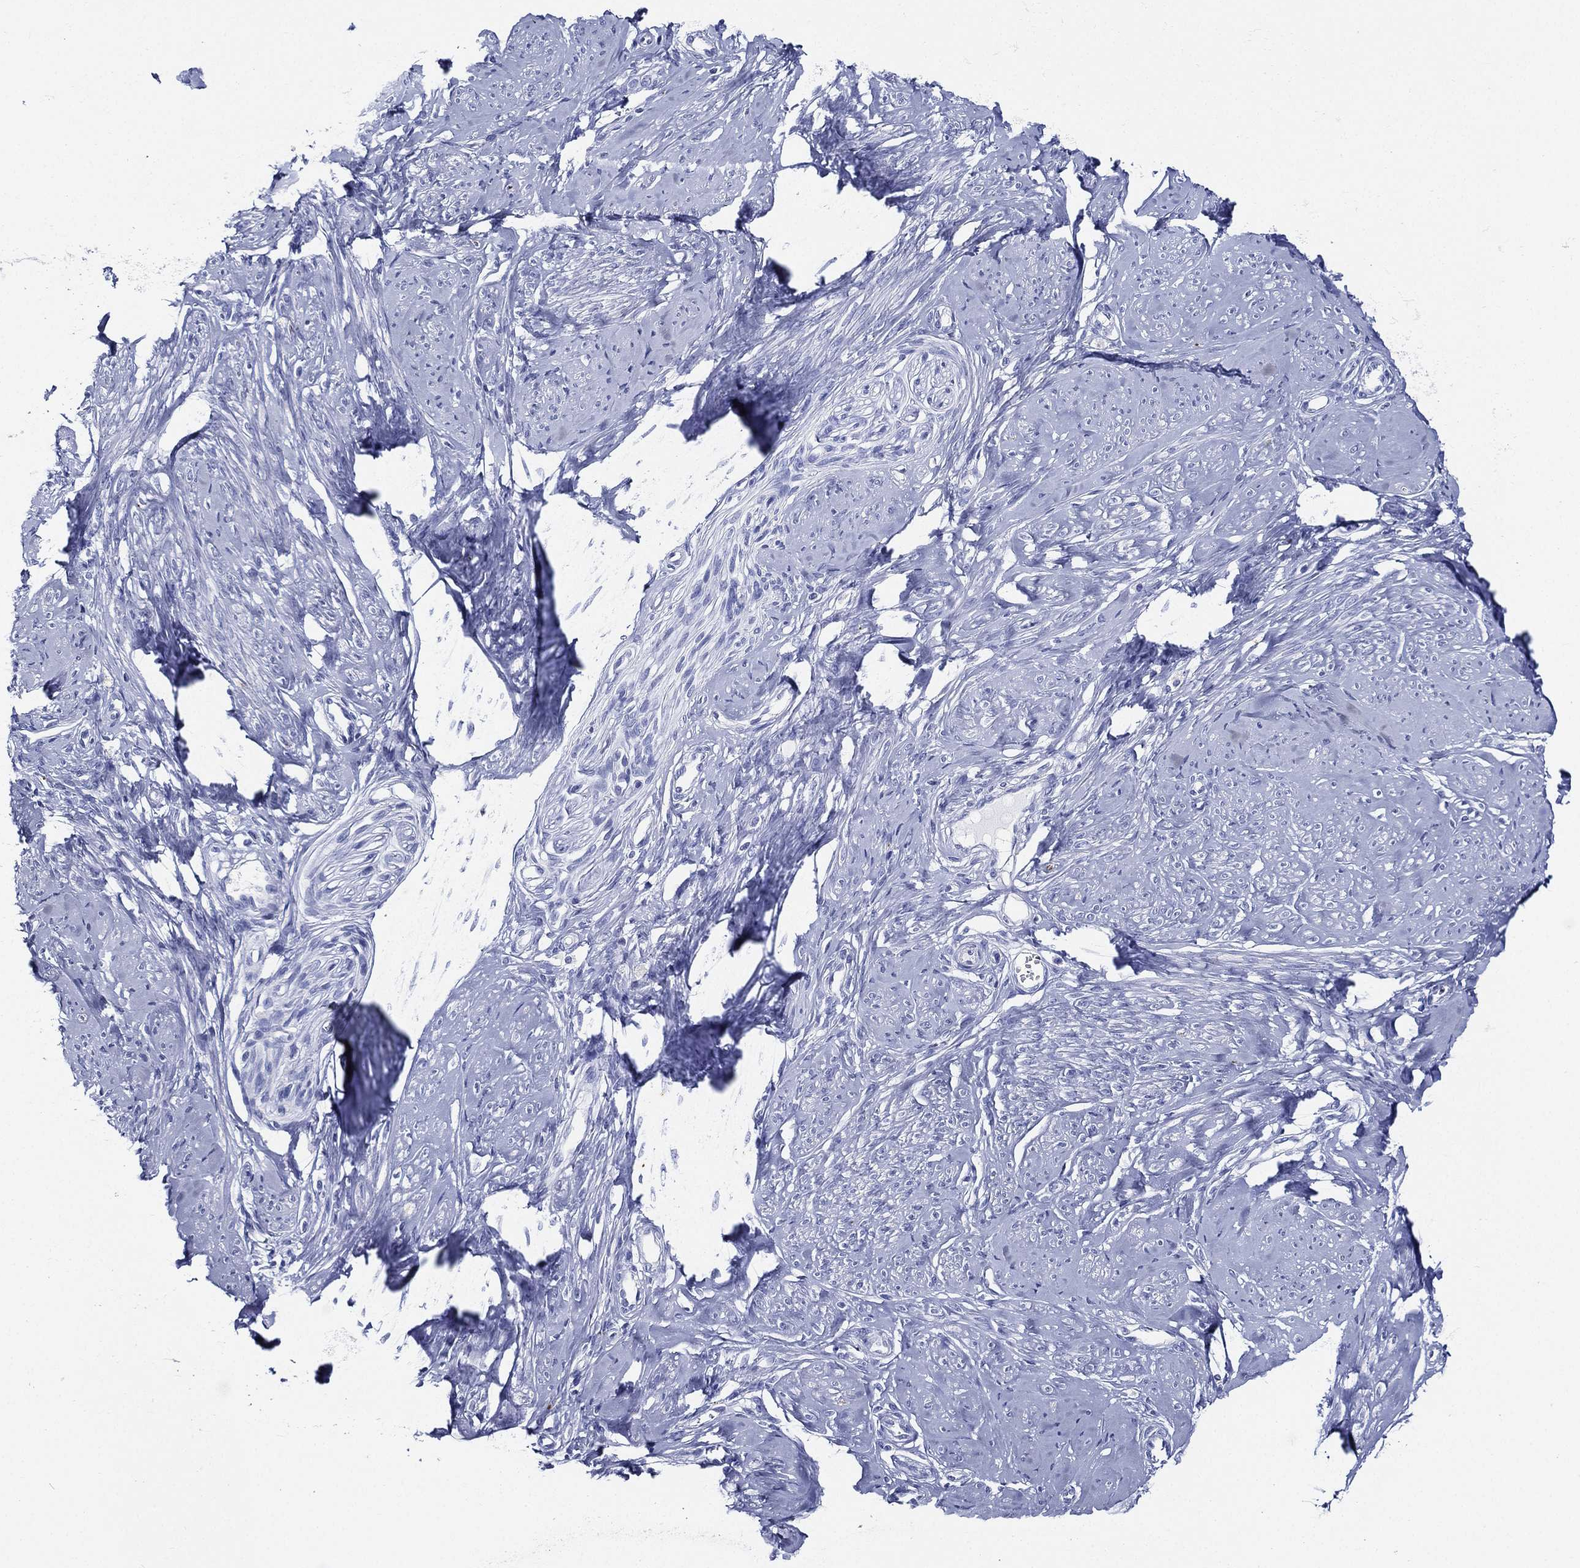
{"staining": {"intensity": "negative", "quantity": "none", "location": "none"}, "tissue": "smooth muscle", "cell_type": "Smooth muscle cells", "image_type": "normal", "snomed": [{"axis": "morphology", "description": "Normal tissue, NOS"}, {"axis": "topography", "description": "Smooth muscle"}], "caption": "DAB immunohistochemical staining of benign human smooth muscle exhibits no significant positivity in smooth muscle cells. (IHC, brightfield microscopy, high magnification).", "gene": "NEDD9", "patient": {"sex": "female", "age": 48}}